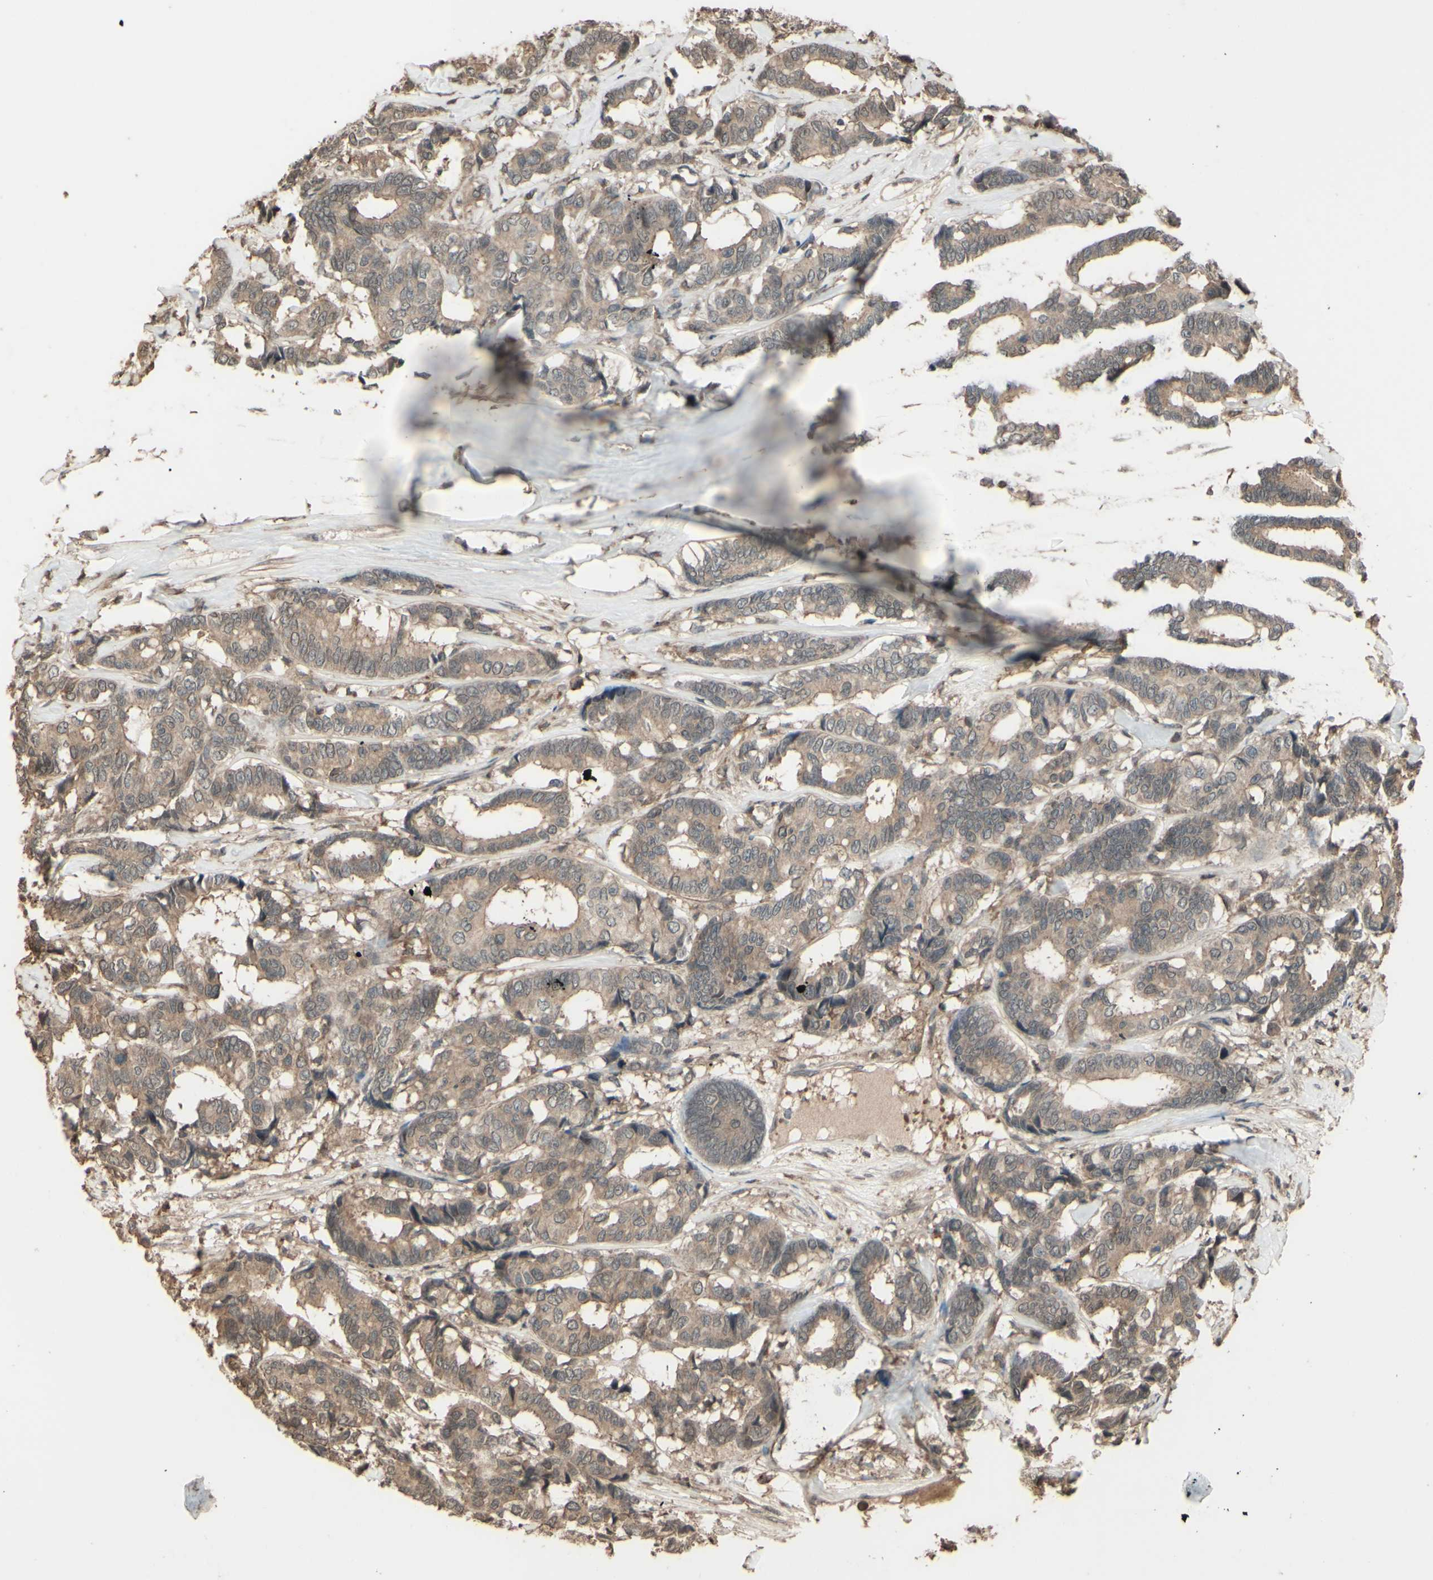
{"staining": {"intensity": "weak", "quantity": ">75%", "location": "cytoplasmic/membranous"}, "tissue": "breast cancer", "cell_type": "Tumor cells", "image_type": "cancer", "snomed": [{"axis": "morphology", "description": "Duct carcinoma"}, {"axis": "topography", "description": "Breast"}], "caption": "Human breast cancer (intraductal carcinoma) stained with a protein marker exhibits weak staining in tumor cells.", "gene": "GNAS", "patient": {"sex": "female", "age": 87}}